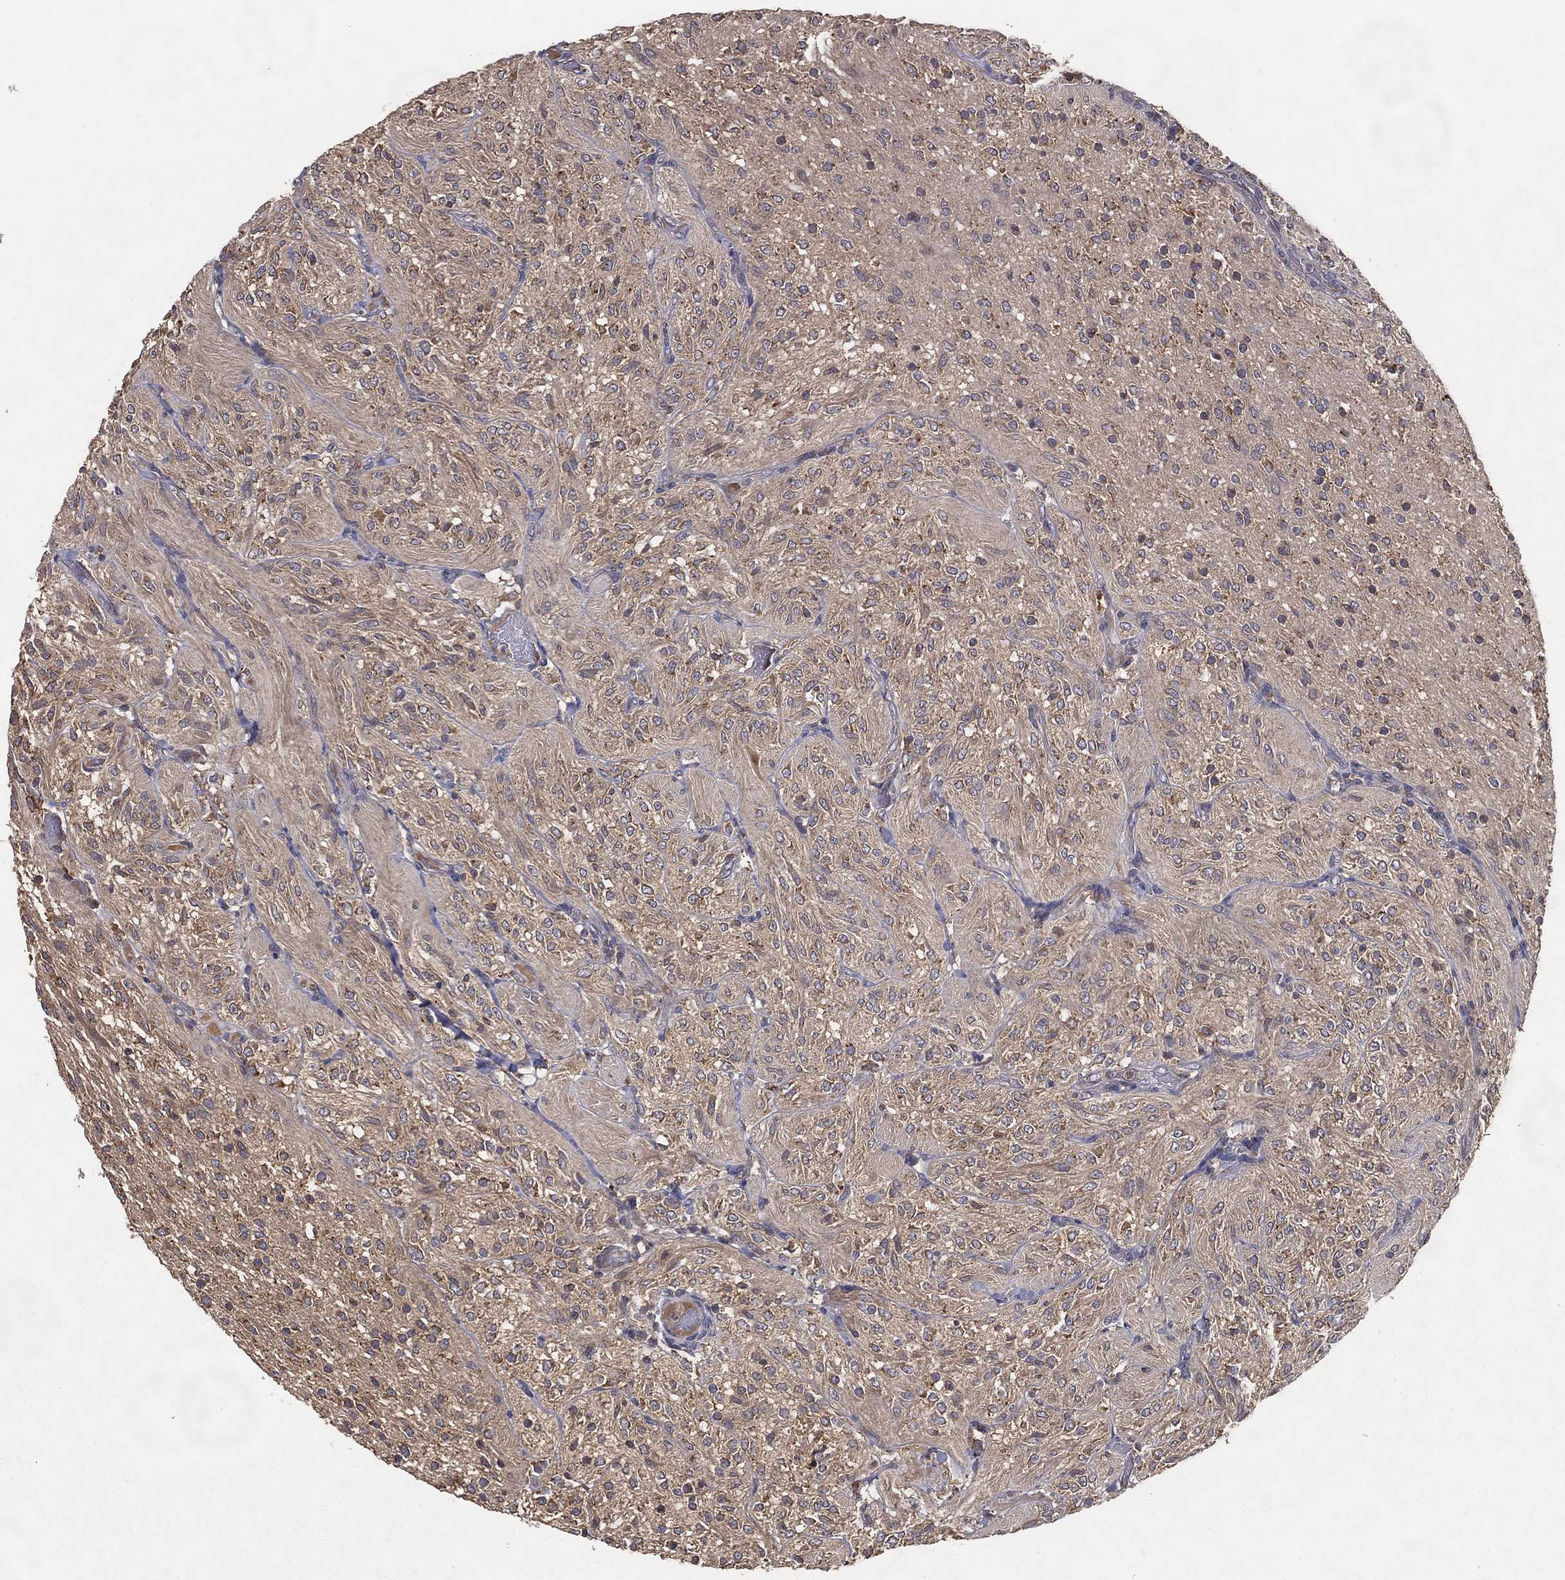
{"staining": {"intensity": "weak", "quantity": "<25%", "location": "cytoplasmic/membranous"}, "tissue": "glioma", "cell_type": "Tumor cells", "image_type": "cancer", "snomed": [{"axis": "morphology", "description": "Glioma, malignant, Low grade"}, {"axis": "topography", "description": "Brain"}], "caption": "Tumor cells show no significant positivity in low-grade glioma (malignant). The staining is performed using DAB (3,3'-diaminobenzidine) brown chromogen with nuclei counter-stained in using hematoxylin.", "gene": "MT-ND1", "patient": {"sex": "male", "age": 3}}